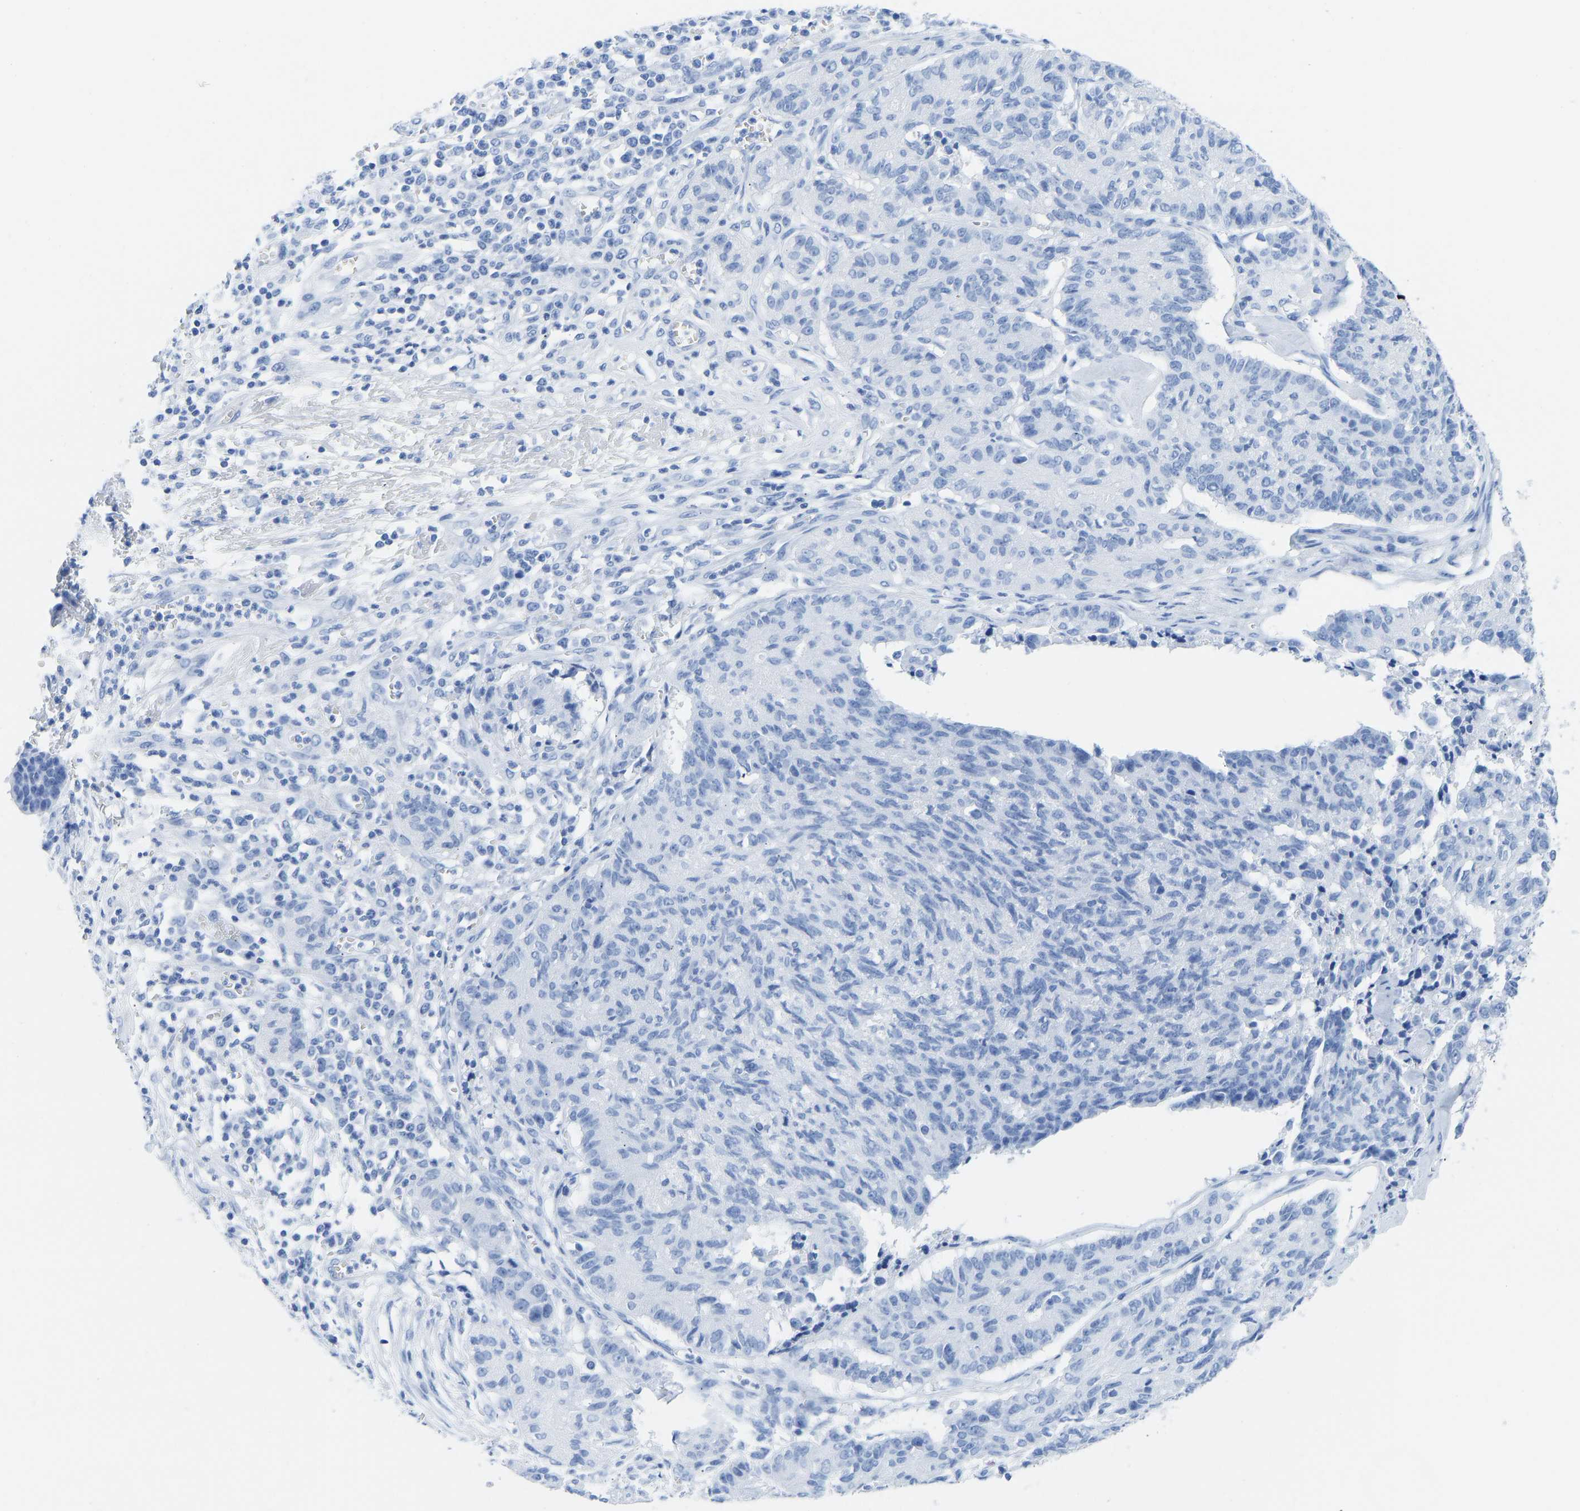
{"staining": {"intensity": "negative", "quantity": "none", "location": "none"}, "tissue": "cervical cancer", "cell_type": "Tumor cells", "image_type": "cancer", "snomed": [{"axis": "morphology", "description": "Squamous cell carcinoma, NOS"}, {"axis": "topography", "description": "Cervix"}], "caption": "This is an IHC histopathology image of squamous cell carcinoma (cervical). There is no staining in tumor cells.", "gene": "ELMO2", "patient": {"sex": "female", "age": 35}}